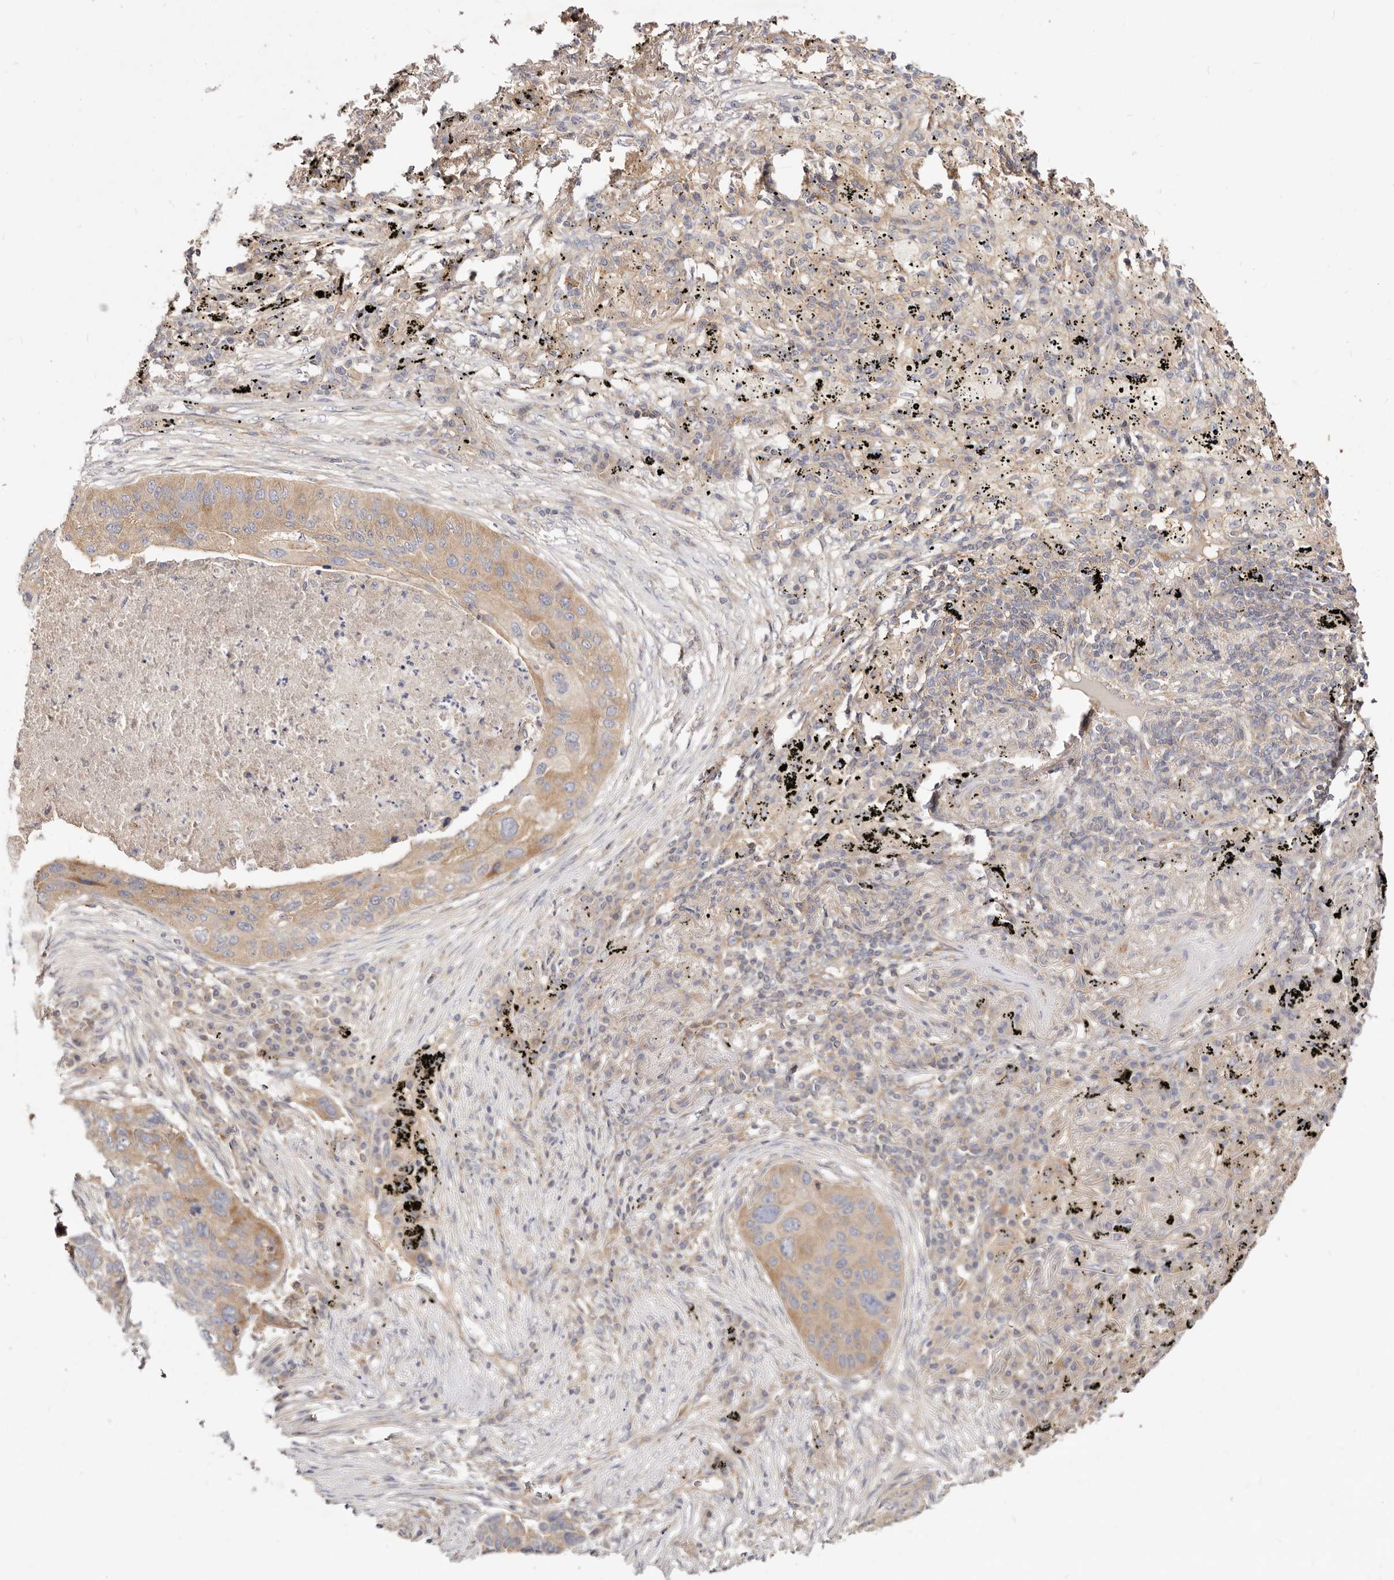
{"staining": {"intensity": "moderate", "quantity": ">75%", "location": "cytoplasmic/membranous"}, "tissue": "lung cancer", "cell_type": "Tumor cells", "image_type": "cancer", "snomed": [{"axis": "morphology", "description": "Squamous cell carcinoma, NOS"}, {"axis": "topography", "description": "Lung"}], "caption": "A brown stain labels moderate cytoplasmic/membranous staining of a protein in human squamous cell carcinoma (lung) tumor cells. (DAB (3,3'-diaminobenzidine) IHC, brown staining for protein, blue staining for nuclei).", "gene": "GNA13", "patient": {"sex": "female", "age": 63}}